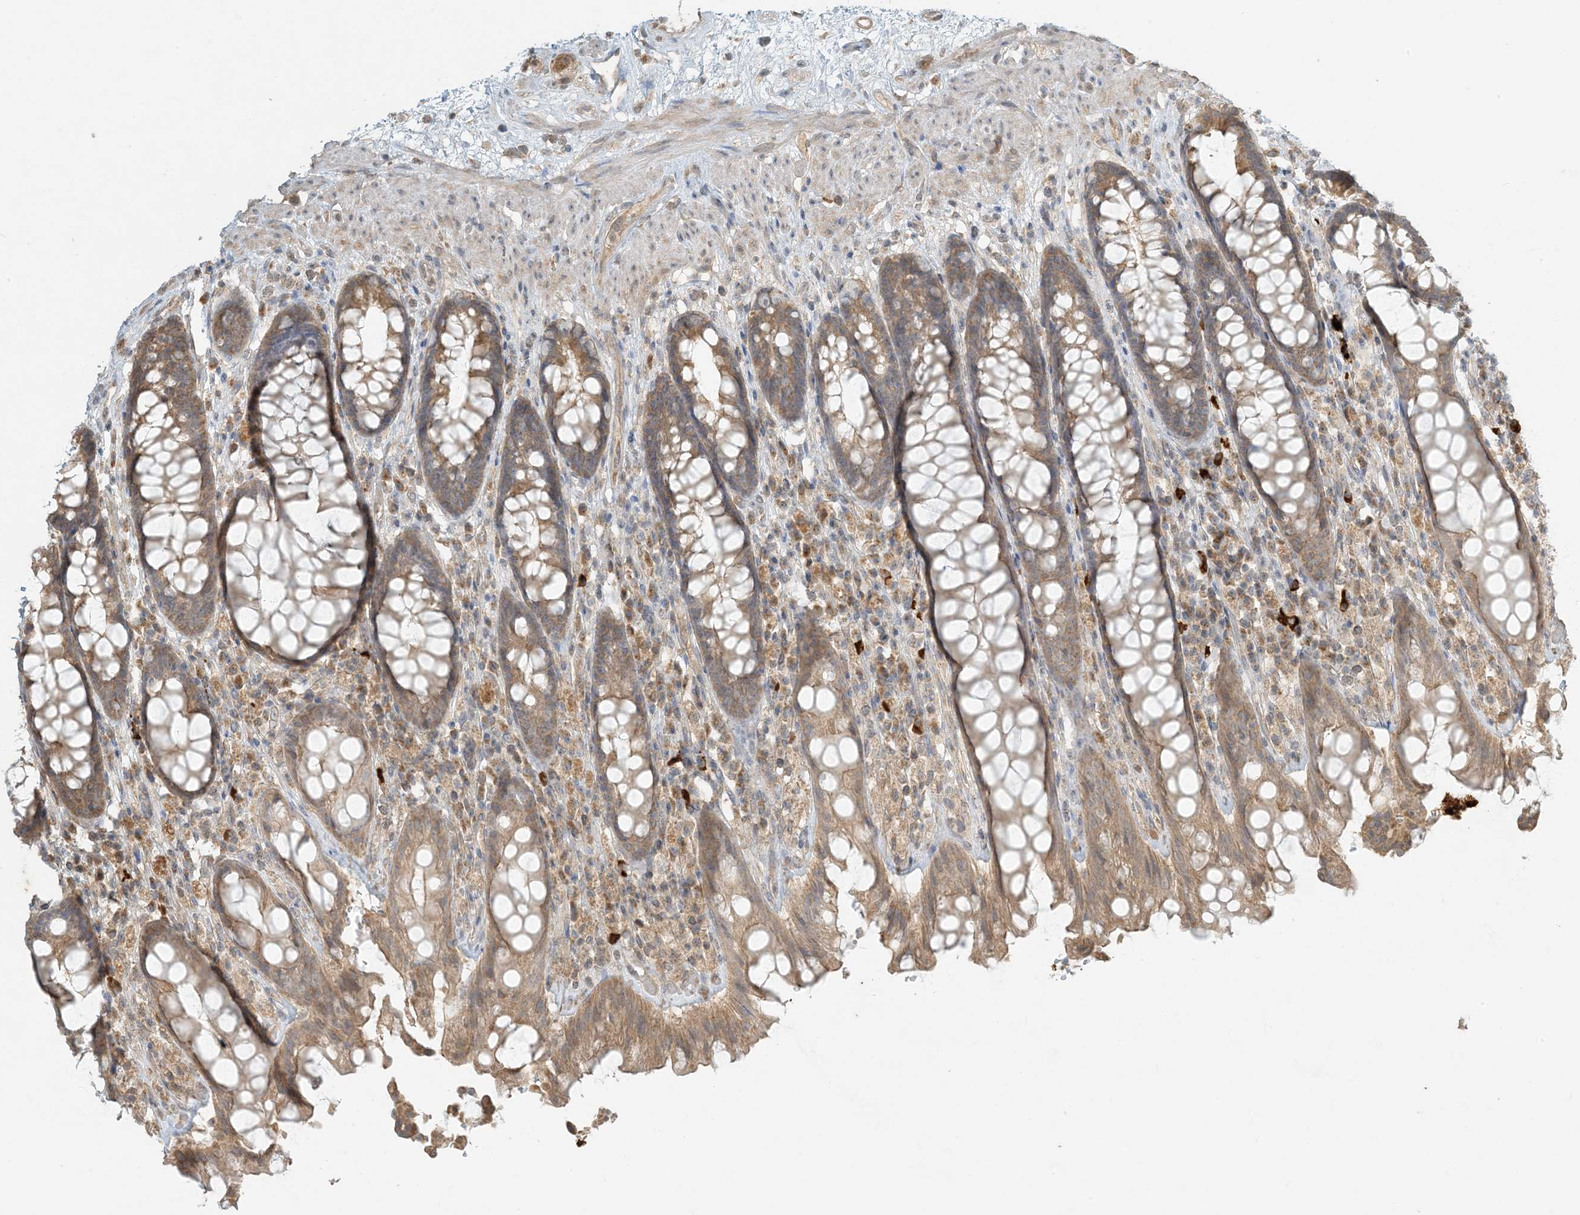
{"staining": {"intensity": "moderate", "quantity": ">75%", "location": "cytoplasmic/membranous"}, "tissue": "rectum", "cell_type": "Glandular cells", "image_type": "normal", "snomed": [{"axis": "morphology", "description": "Normal tissue, NOS"}, {"axis": "topography", "description": "Rectum"}], "caption": "Protein staining reveals moderate cytoplasmic/membranous expression in approximately >75% of glandular cells in benign rectum.", "gene": "MCOLN1", "patient": {"sex": "male", "age": 64}}